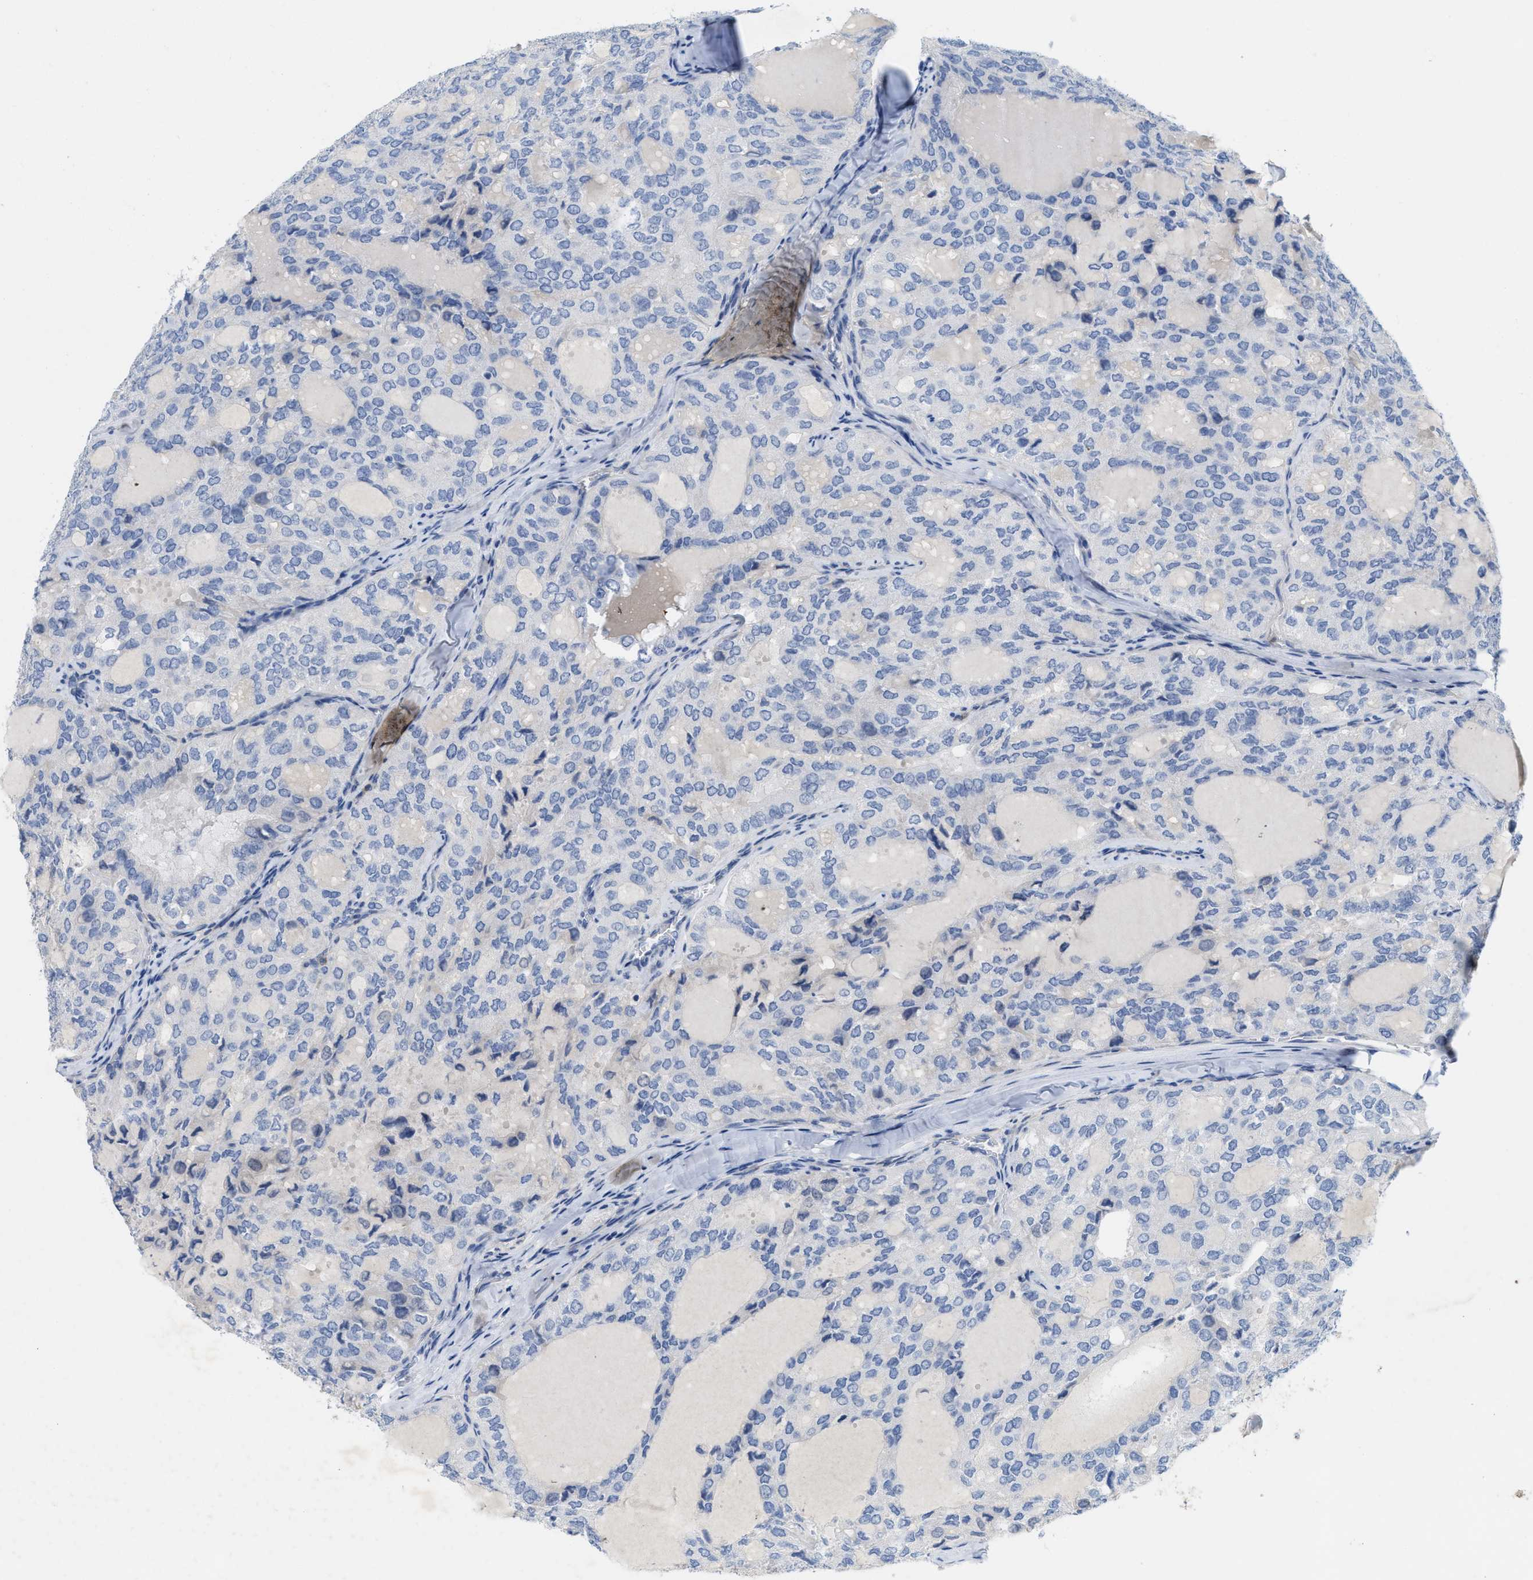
{"staining": {"intensity": "negative", "quantity": "none", "location": "none"}, "tissue": "thyroid cancer", "cell_type": "Tumor cells", "image_type": "cancer", "snomed": [{"axis": "morphology", "description": "Follicular adenoma carcinoma, NOS"}, {"axis": "topography", "description": "Thyroid gland"}], "caption": "This is an immunohistochemistry (IHC) micrograph of human thyroid cancer (follicular adenoma carcinoma). There is no positivity in tumor cells.", "gene": "CPA2", "patient": {"sex": "male", "age": 75}}